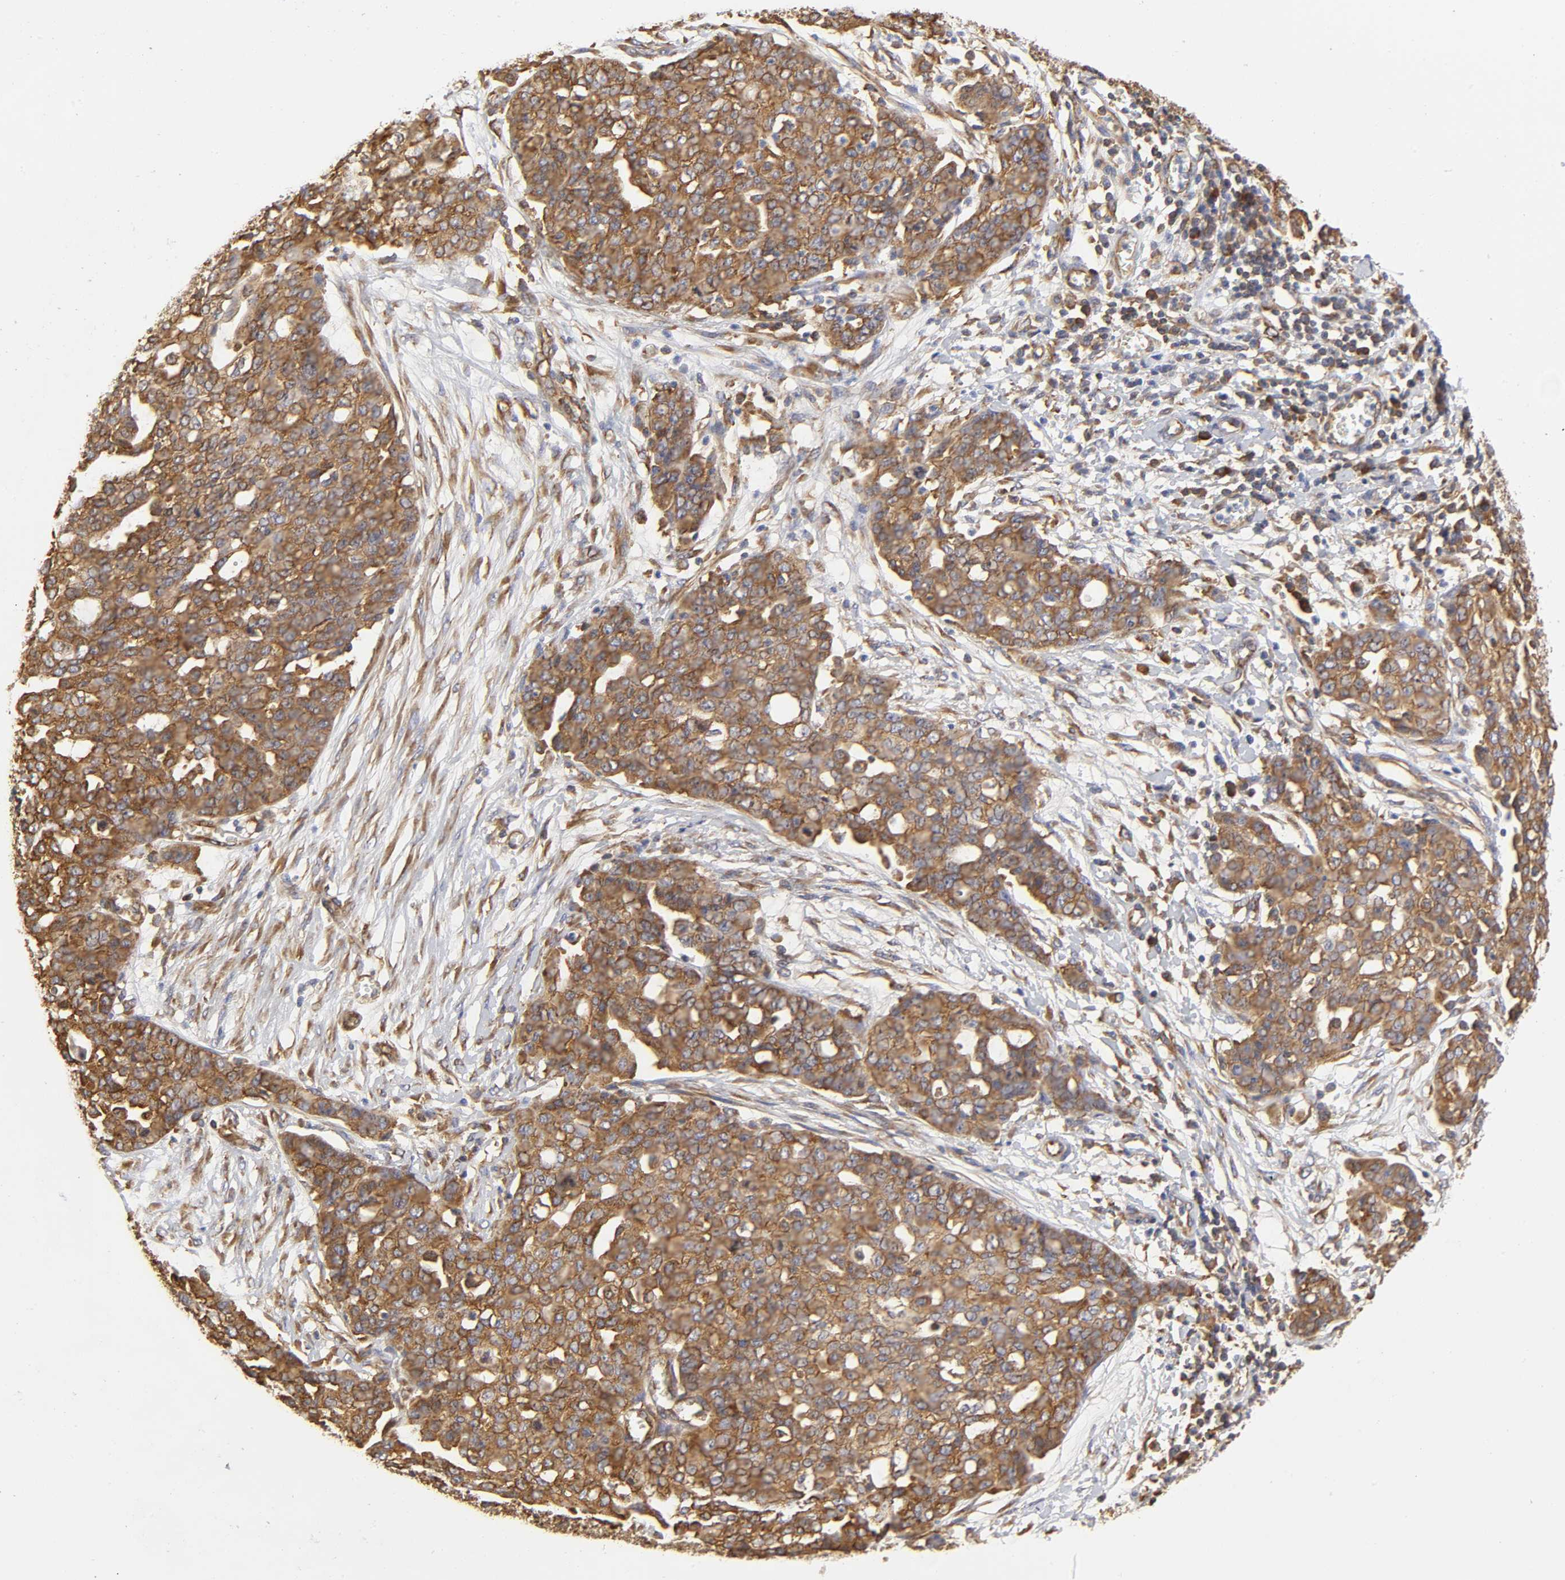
{"staining": {"intensity": "strong", "quantity": ">75%", "location": "cytoplasmic/membranous"}, "tissue": "ovarian cancer", "cell_type": "Tumor cells", "image_type": "cancer", "snomed": [{"axis": "morphology", "description": "Cystadenocarcinoma, serous, NOS"}, {"axis": "topography", "description": "Soft tissue"}, {"axis": "topography", "description": "Ovary"}], "caption": "Strong cytoplasmic/membranous protein expression is seen in about >75% of tumor cells in serous cystadenocarcinoma (ovarian). (DAB IHC with brightfield microscopy, high magnification).", "gene": "RPL14", "patient": {"sex": "female", "age": 57}}